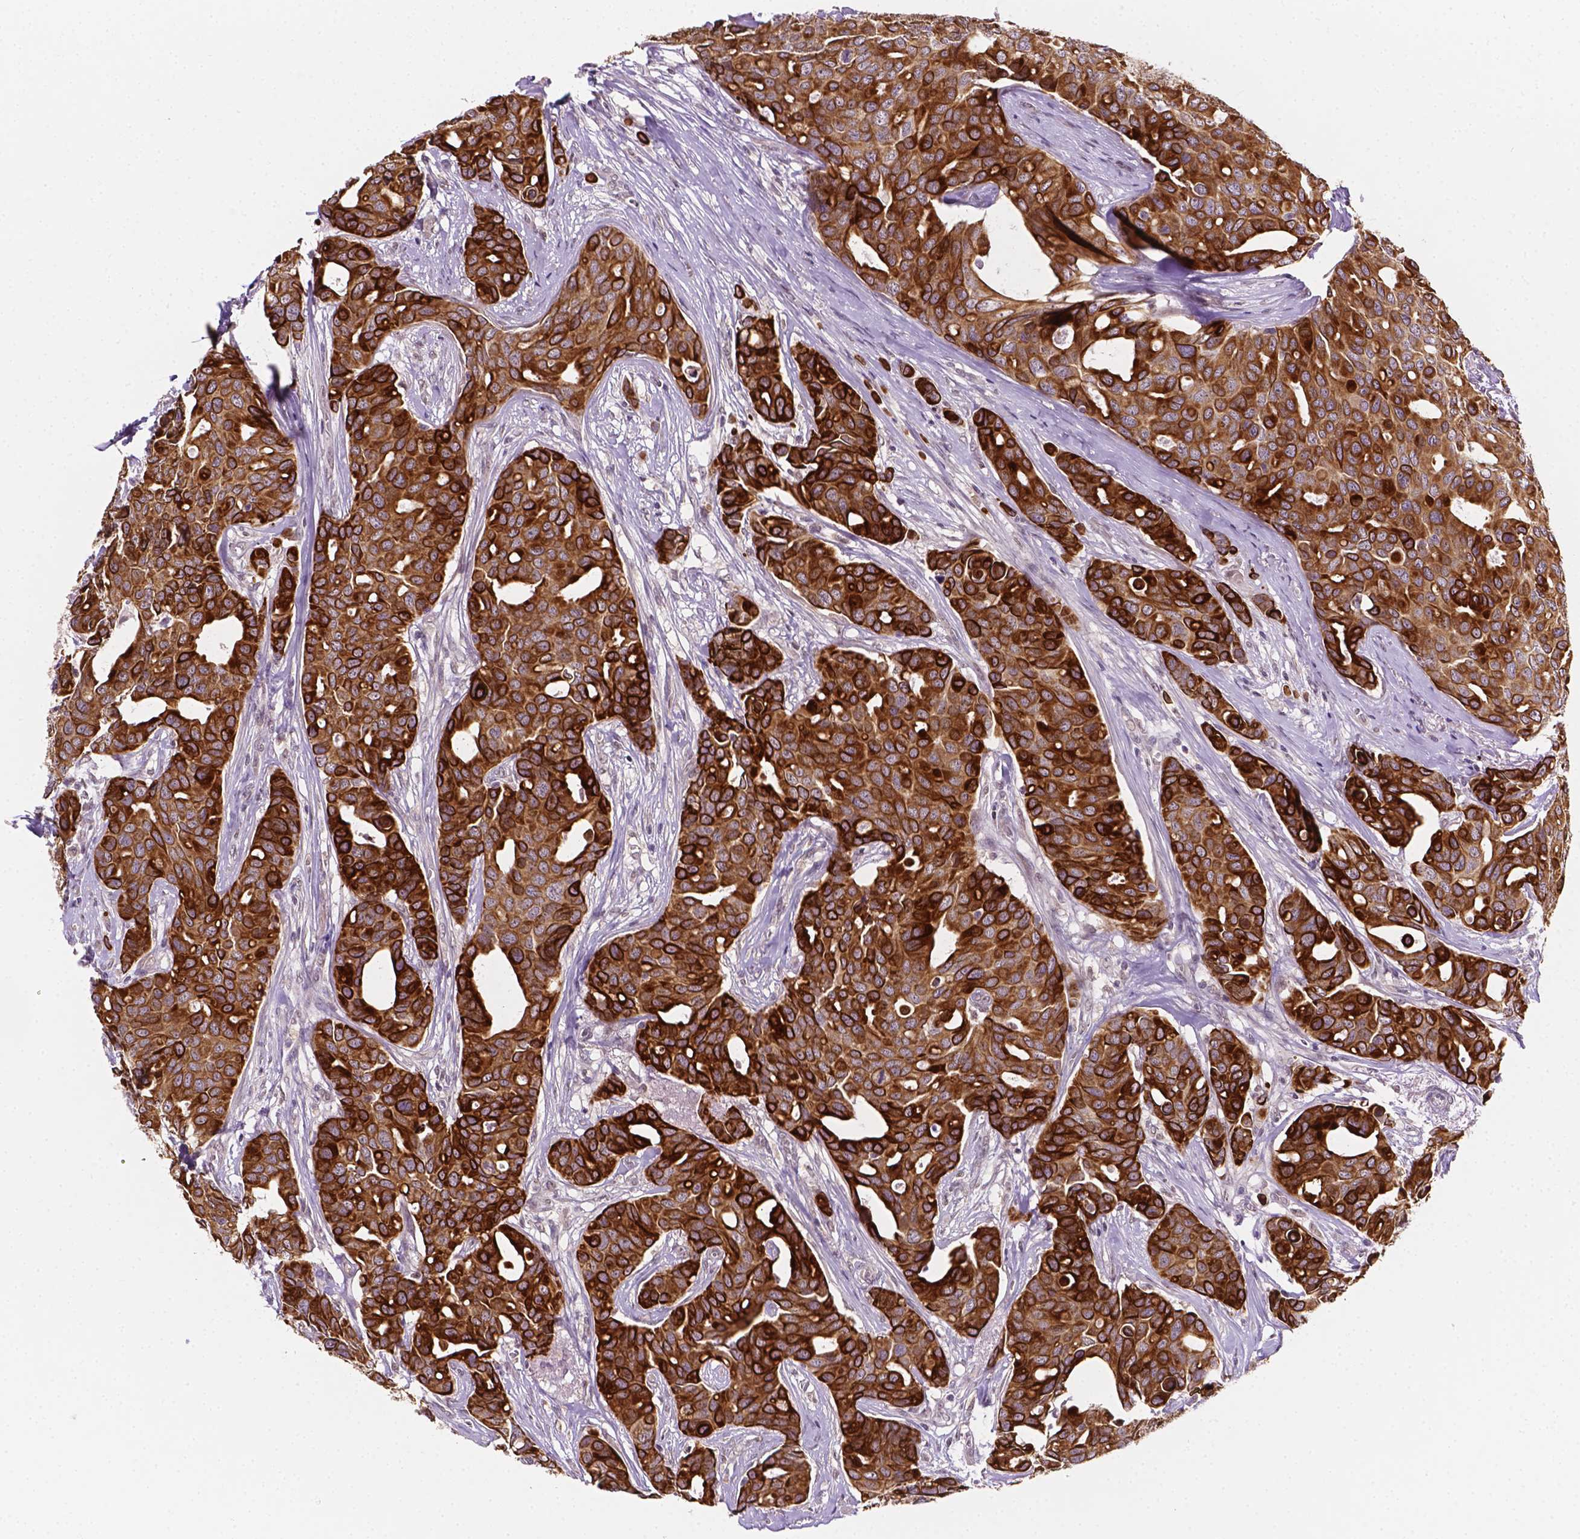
{"staining": {"intensity": "strong", "quantity": ">75%", "location": "cytoplasmic/membranous"}, "tissue": "breast cancer", "cell_type": "Tumor cells", "image_type": "cancer", "snomed": [{"axis": "morphology", "description": "Duct carcinoma"}, {"axis": "topography", "description": "Breast"}], "caption": "A brown stain labels strong cytoplasmic/membranous staining of a protein in human breast cancer (invasive ductal carcinoma) tumor cells. Immunohistochemistry (ihc) stains the protein of interest in brown and the nuclei are stained blue.", "gene": "SHLD3", "patient": {"sex": "female", "age": 54}}